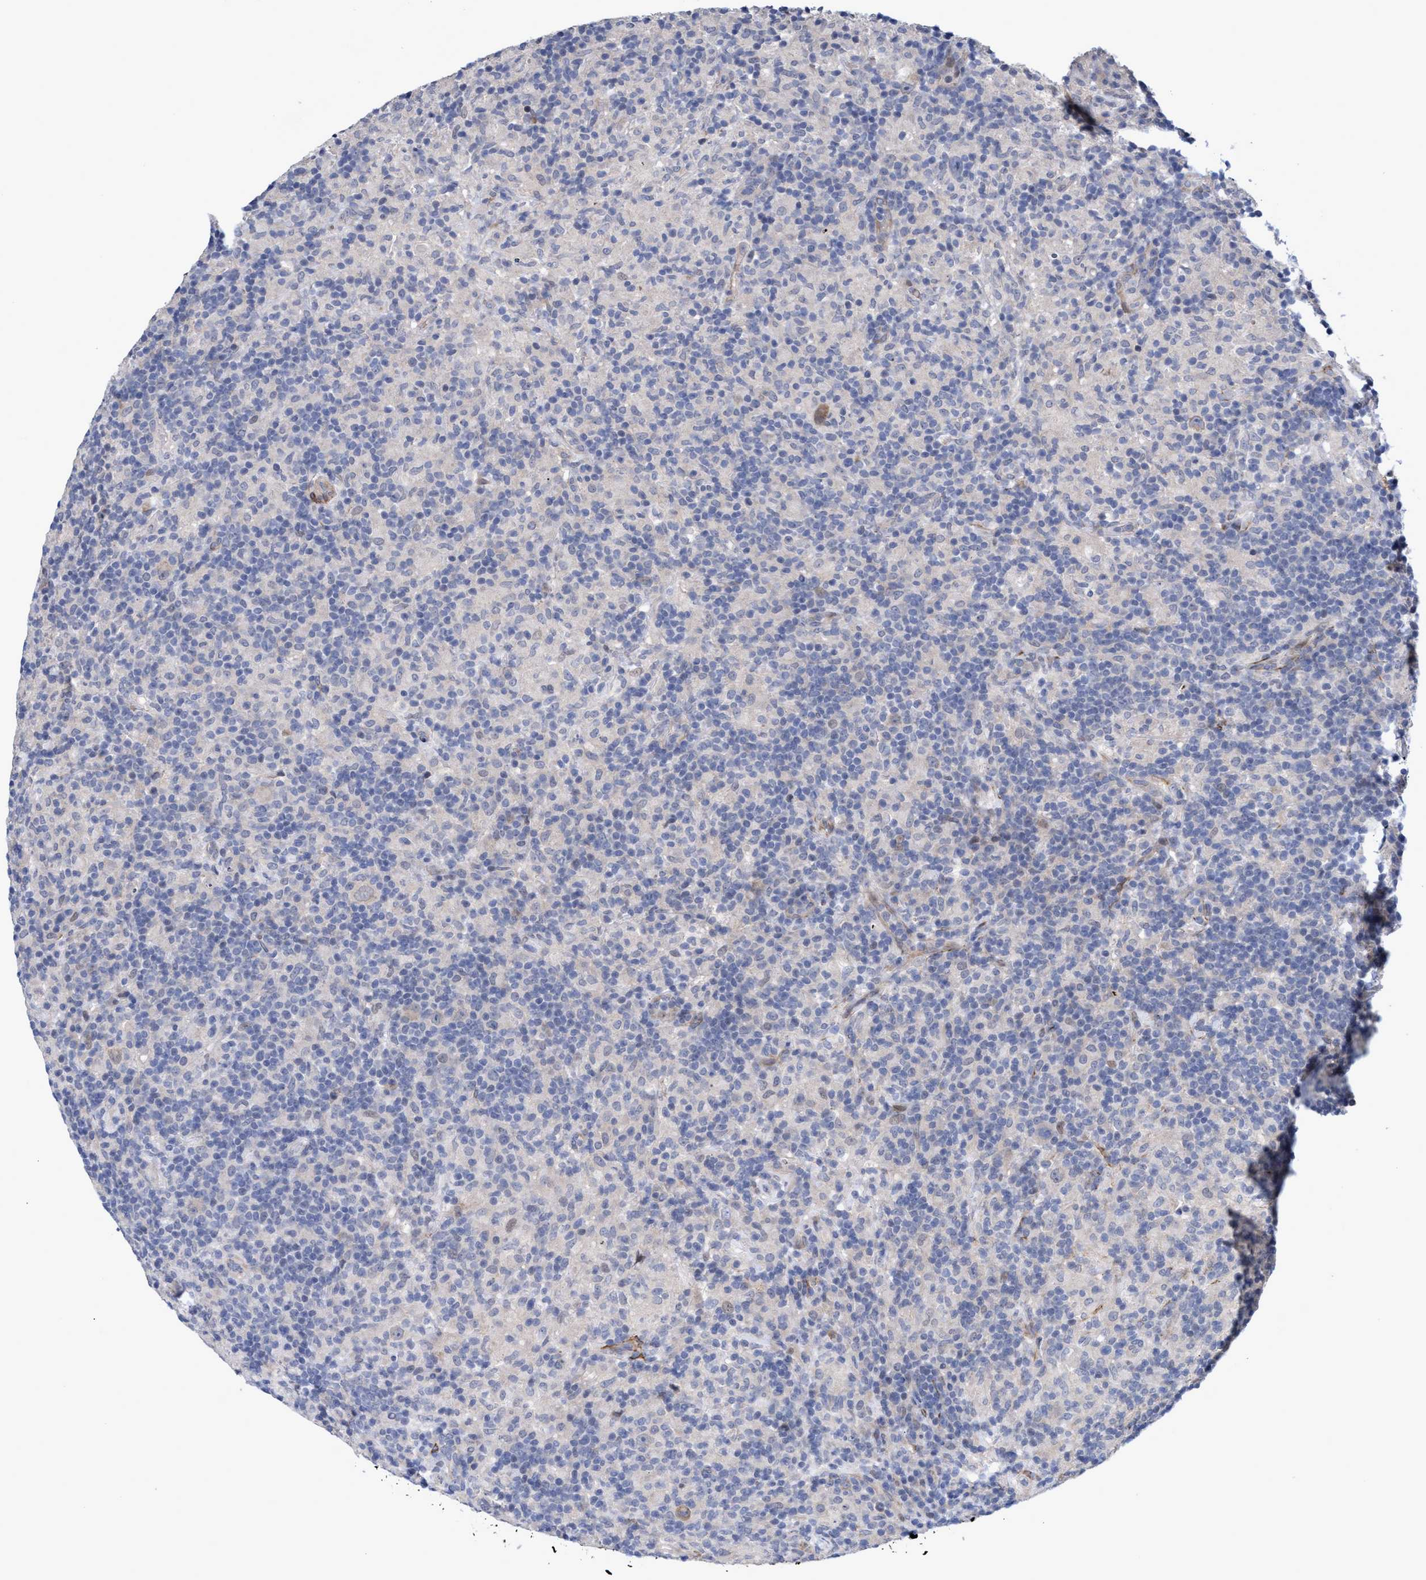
{"staining": {"intensity": "negative", "quantity": "none", "location": "none"}, "tissue": "lymphoma", "cell_type": "Tumor cells", "image_type": "cancer", "snomed": [{"axis": "morphology", "description": "Hodgkin's disease, NOS"}, {"axis": "topography", "description": "Lymph node"}], "caption": "DAB (3,3'-diaminobenzidine) immunohistochemical staining of lymphoma shows no significant expression in tumor cells. (DAB (3,3'-diaminobenzidine) immunohistochemistry with hematoxylin counter stain).", "gene": "ZNF750", "patient": {"sex": "male", "age": 70}}